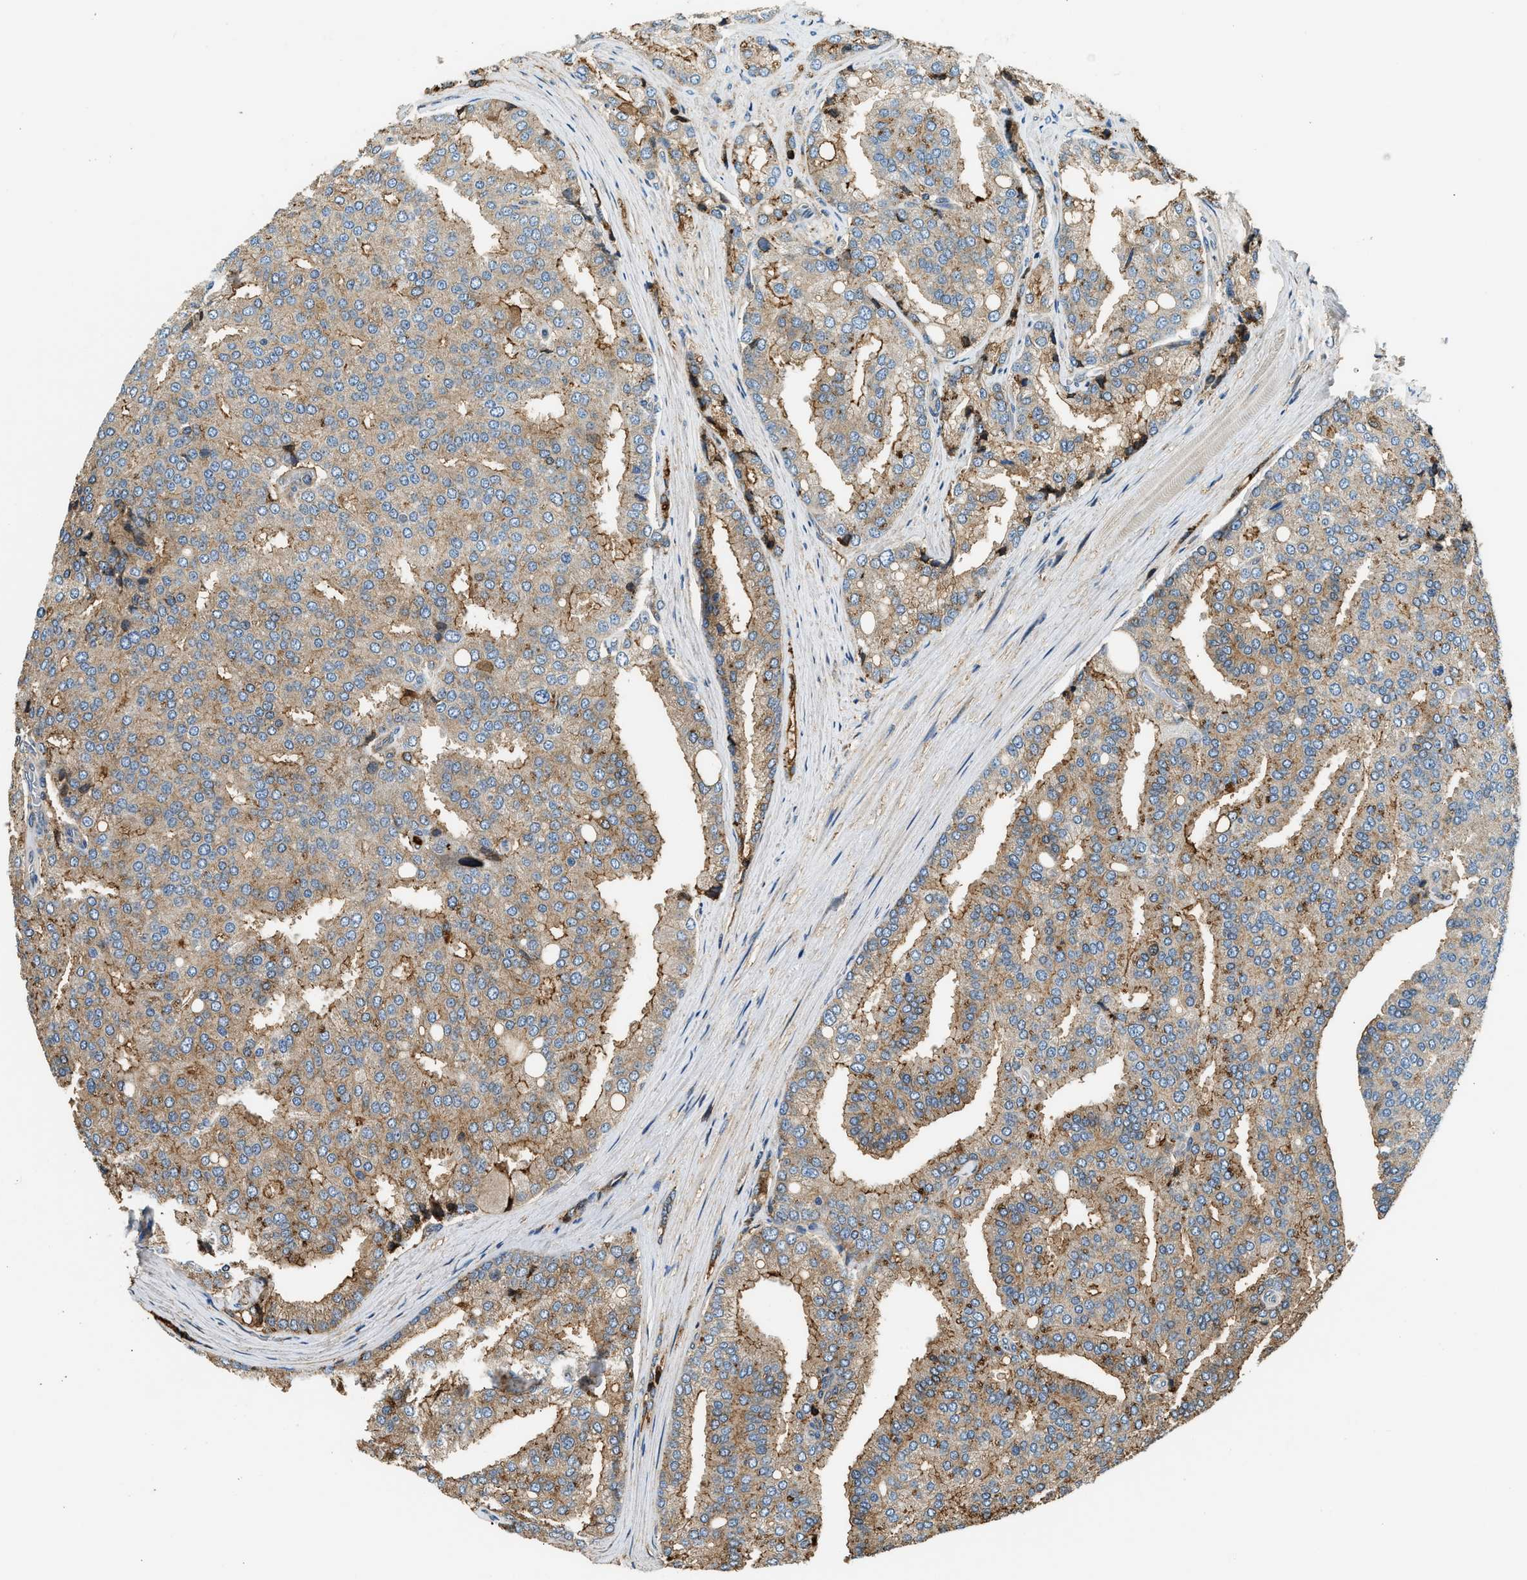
{"staining": {"intensity": "moderate", "quantity": ">75%", "location": "cytoplasmic/membranous"}, "tissue": "prostate cancer", "cell_type": "Tumor cells", "image_type": "cancer", "snomed": [{"axis": "morphology", "description": "Adenocarcinoma, High grade"}, {"axis": "topography", "description": "Prostate"}], "caption": "High-magnification brightfield microscopy of high-grade adenocarcinoma (prostate) stained with DAB (brown) and counterstained with hematoxylin (blue). tumor cells exhibit moderate cytoplasmic/membranous positivity is identified in approximately>75% of cells. (Brightfield microscopy of DAB IHC at high magnification).", "gene": "ANXA3", "patient": {"sex": "male", "age": 50}}